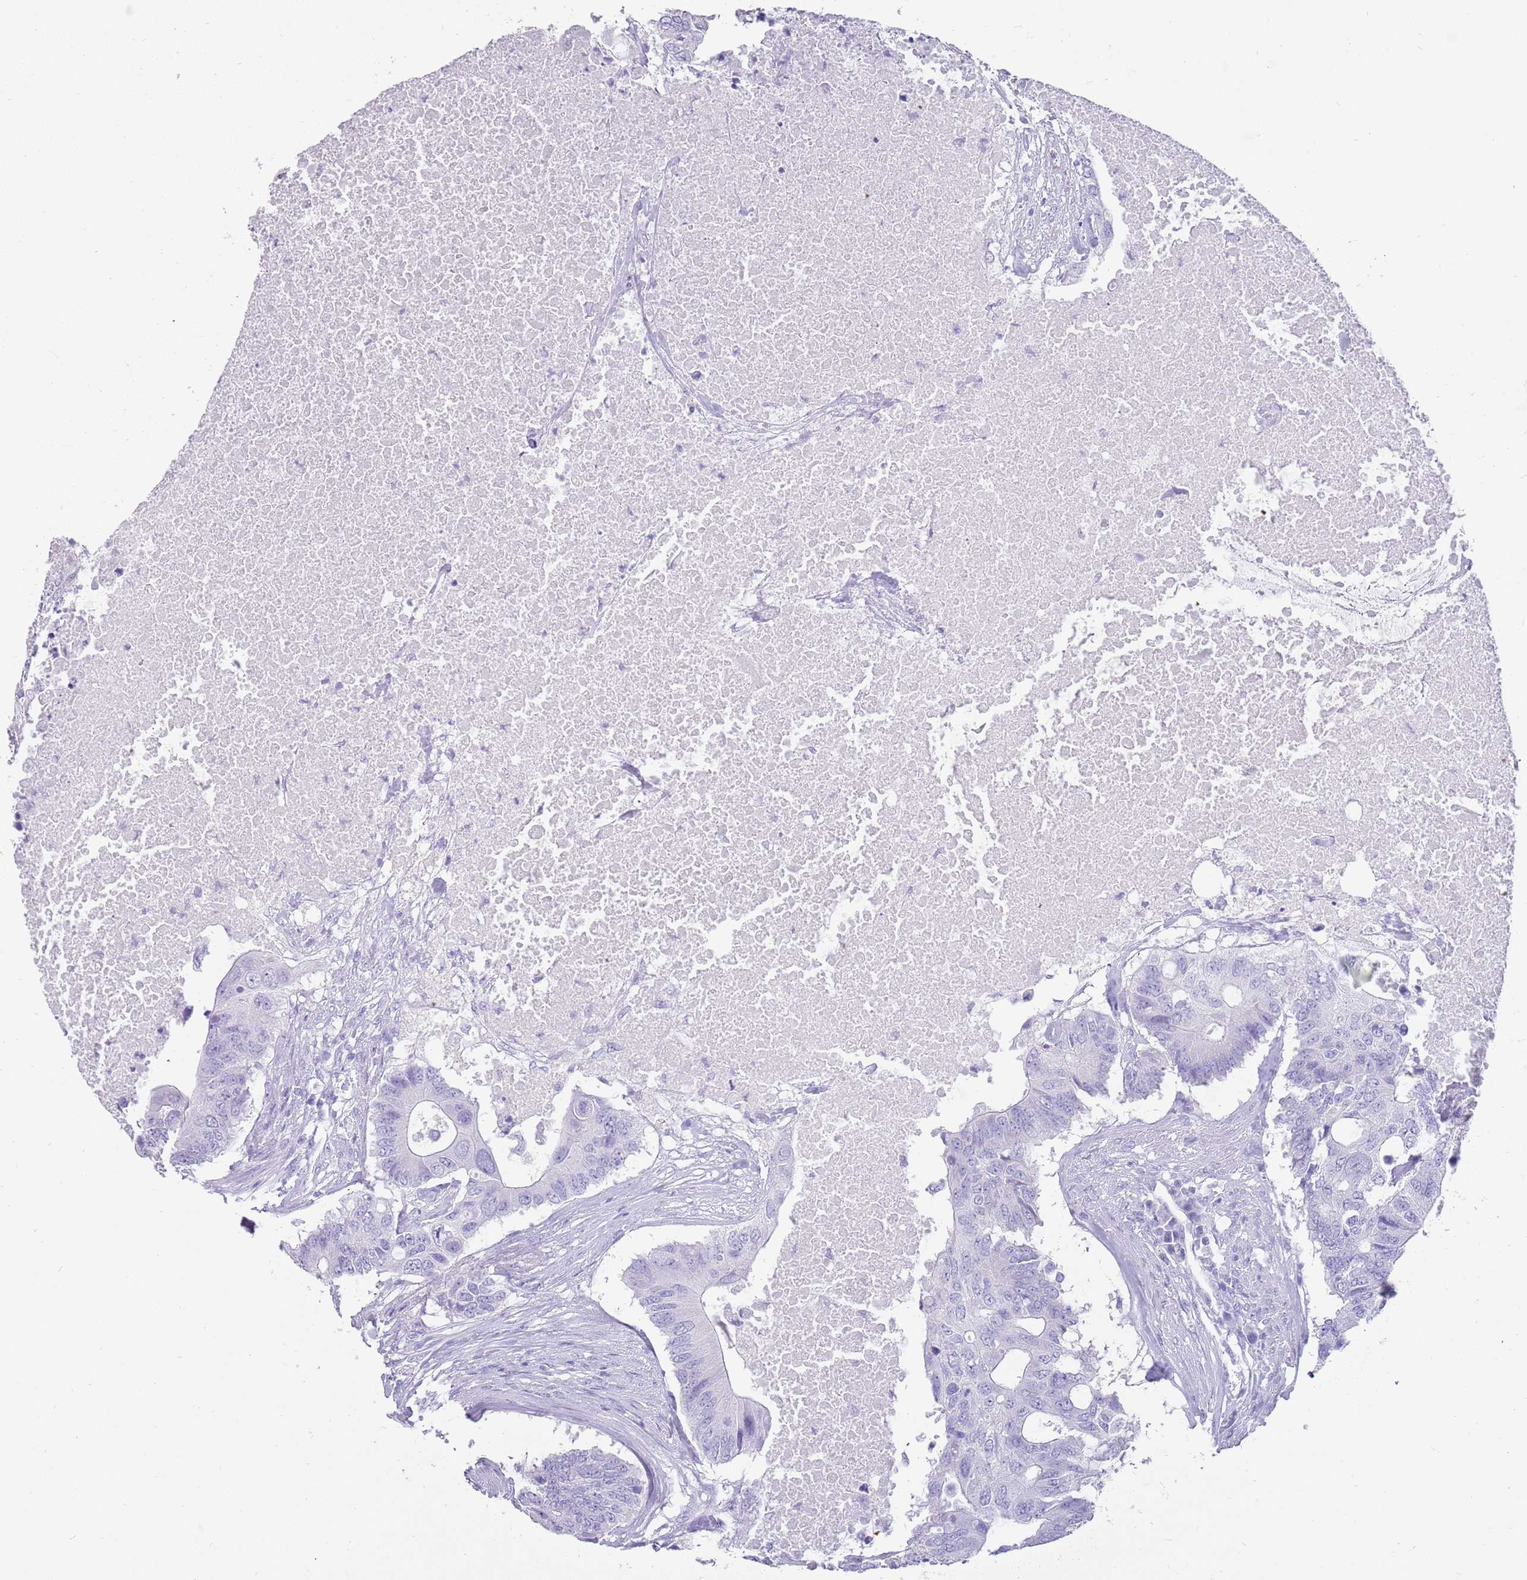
{"staining": {"intensity": "negative", "quantity": "none", "location": "none"}, "tissue": "colorectal cancer", "cell_type": "Tumor cells", "image_type": "cancer", "snomed": [{"axis": "morphology", "description": "Adenocarcinoma, NOS"}, {"axis": "topography", "description": "Colon"}], "caption": "IHC image of neoplastic tissue: human colorectal cancer stained with DAB displays no significant protein positivity in tumor cells. (Brightfield microscopy of DAB immunohistochemistry (IHC) at high magnification).", "gene": "NBPF3", "patient": {"sex": "male", "age": 71}}